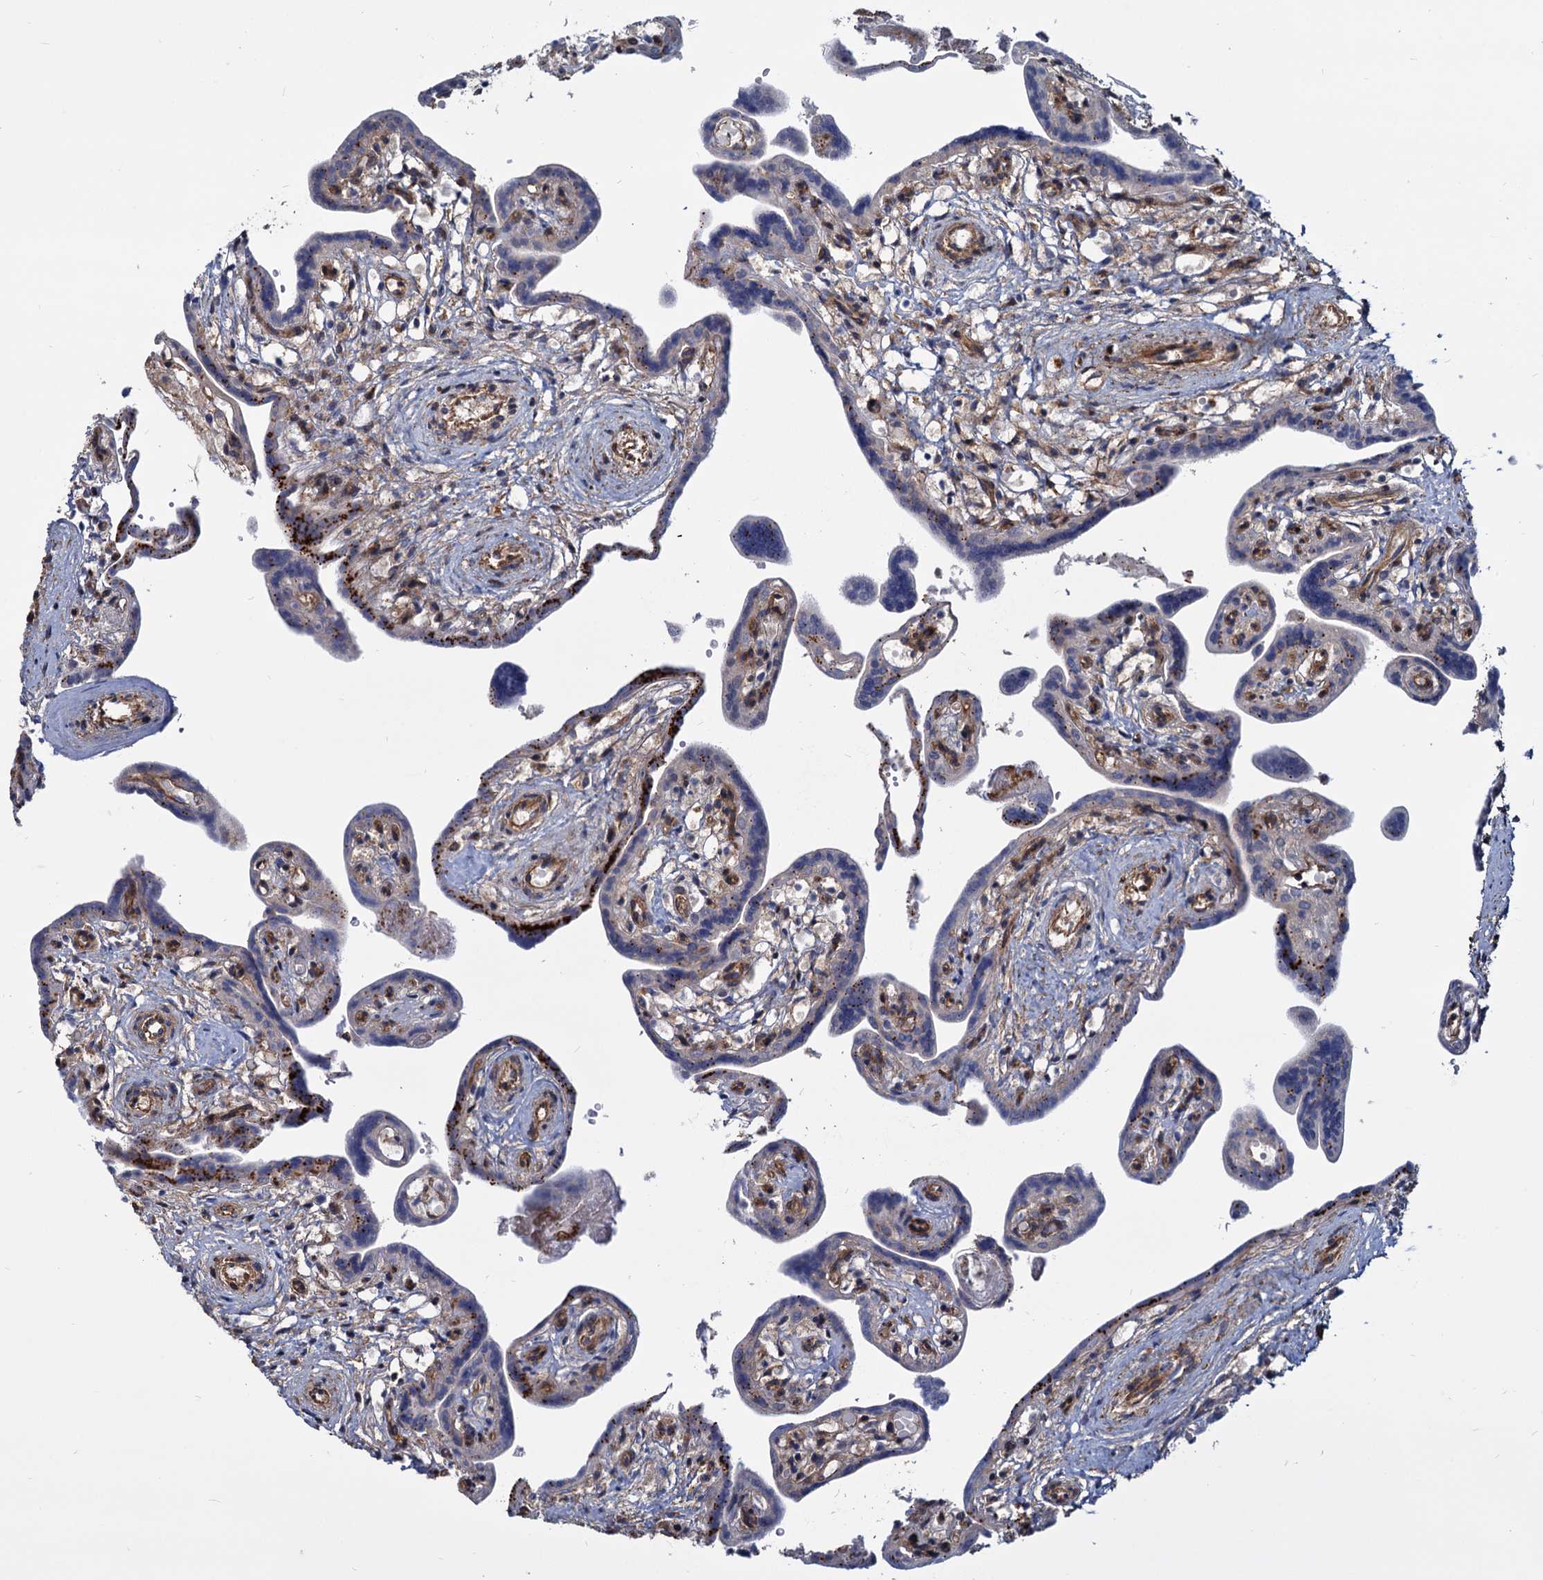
{"staining": {"intensity": "moderate", "quantity": "25%-75%", "location": "cytoplasmic/membranous,nuclear"}, "tissue": "placenta", "cell_type": "Trophoblastic cells", "image_type": "normal", "snomed": [{"axis": "morphology", "description": "Normal tissue, NOS"}, {"axis": "topography", "description": "Placenta"}], "caption": "Trophoblastic cells exhibit medium levels of moderate cytoplasmic/membranous,nuclear positivity in about 25%-75% of cells in unremarkable human placenta.", "gene": "UBLCP1", "patient": {"sex": "female", "age": 37}}